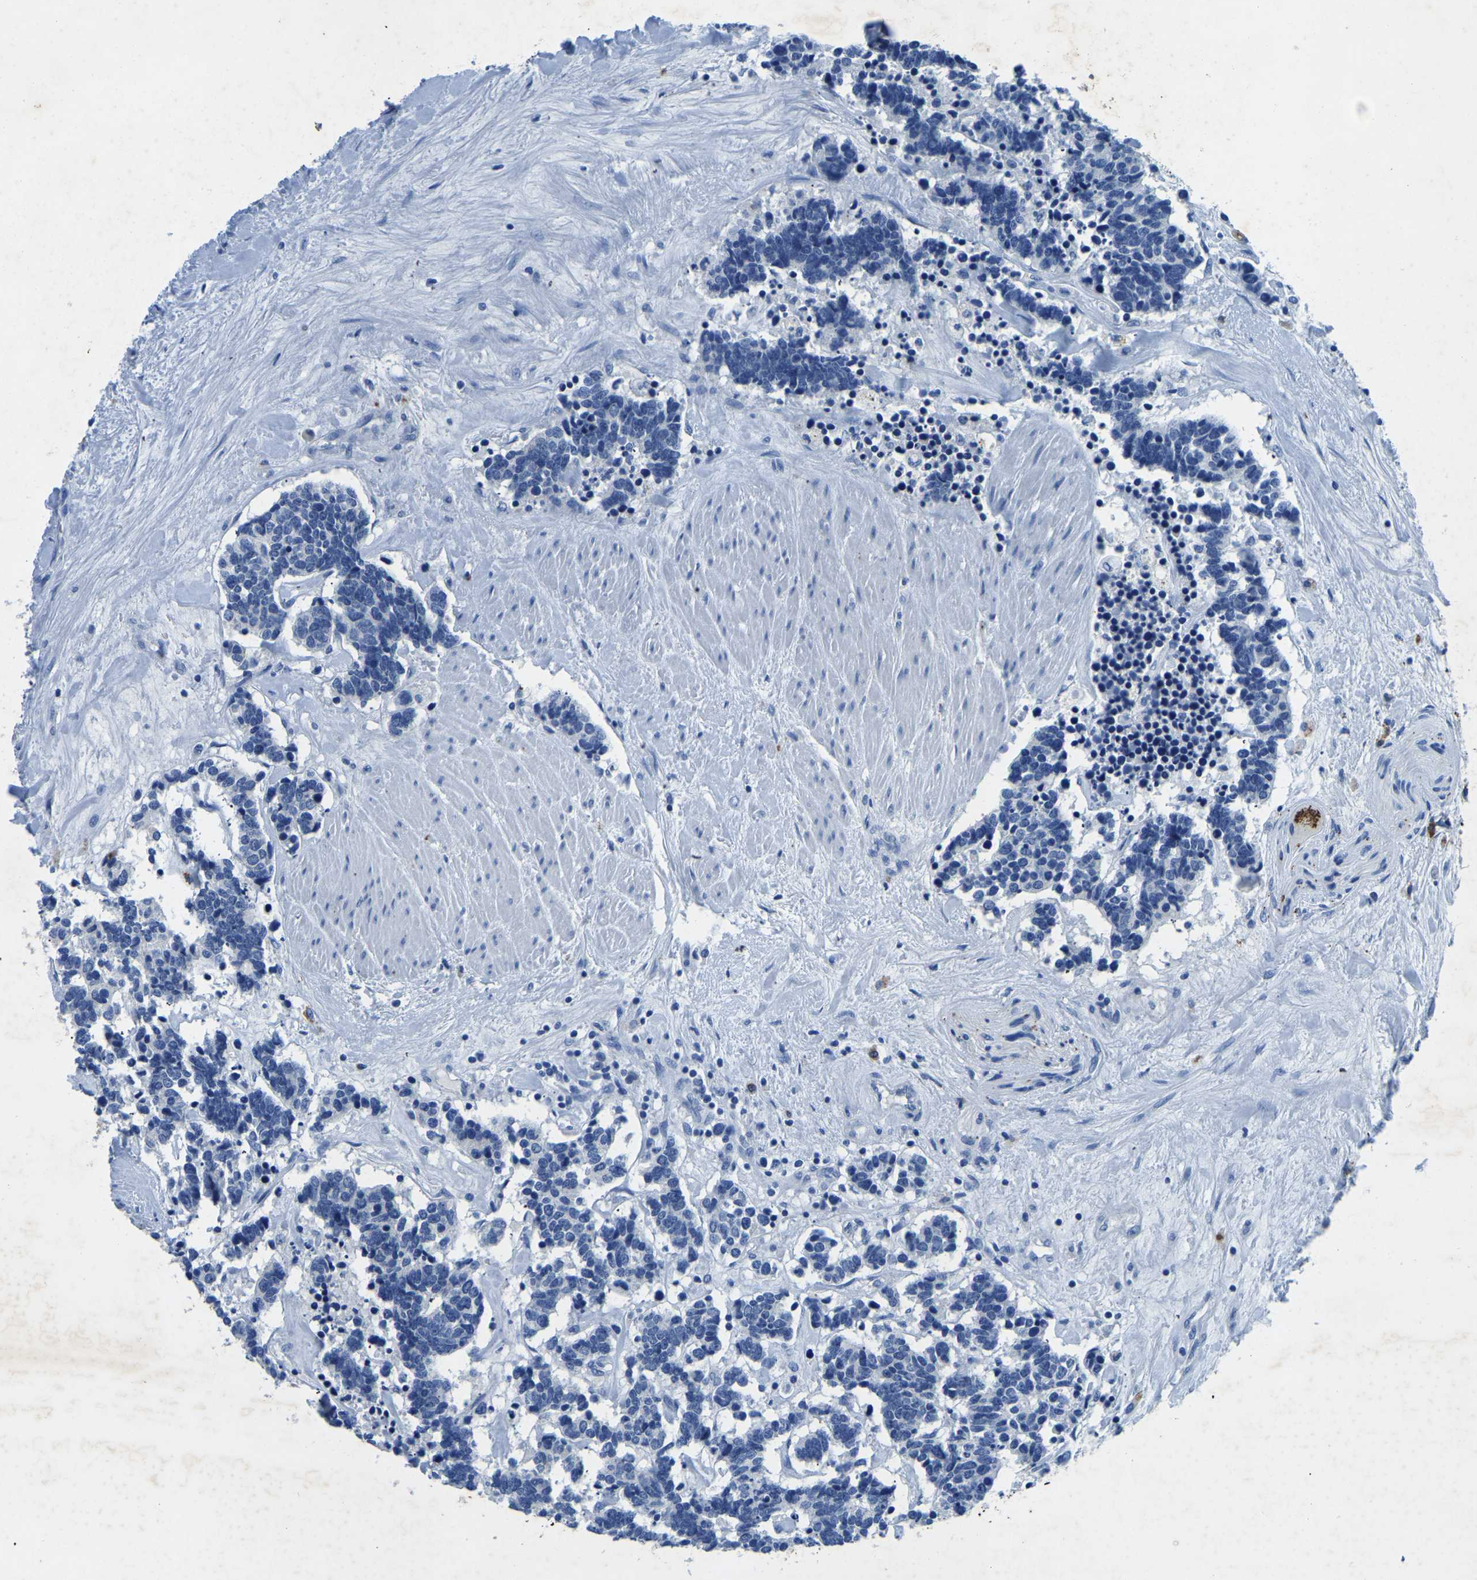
{"staining": {"intensity": "negative", "quantity": "none", "location": "none"}, "tissue": "carcinoid", "cell_type": "Tumor cells", "image_type": "cancer", "snomed": [{"axis": "morphology", "description": "Carcinoma, NOS"}, {"axis": "morphology", "description": "Carcinoid, malignant, NOS"}, {"axis": "topography", "description": "Urinary bladder"}], "caption": "Carcinoid was stained to show a protein in brown. There is no significant expression in tumor cells. (DAB (3,3'-diaminobenzidine) immunohistochemistry with hematoxylin counter stain).", "gene": "UBN2", "patient": {"sex": "male", "age": 57}}